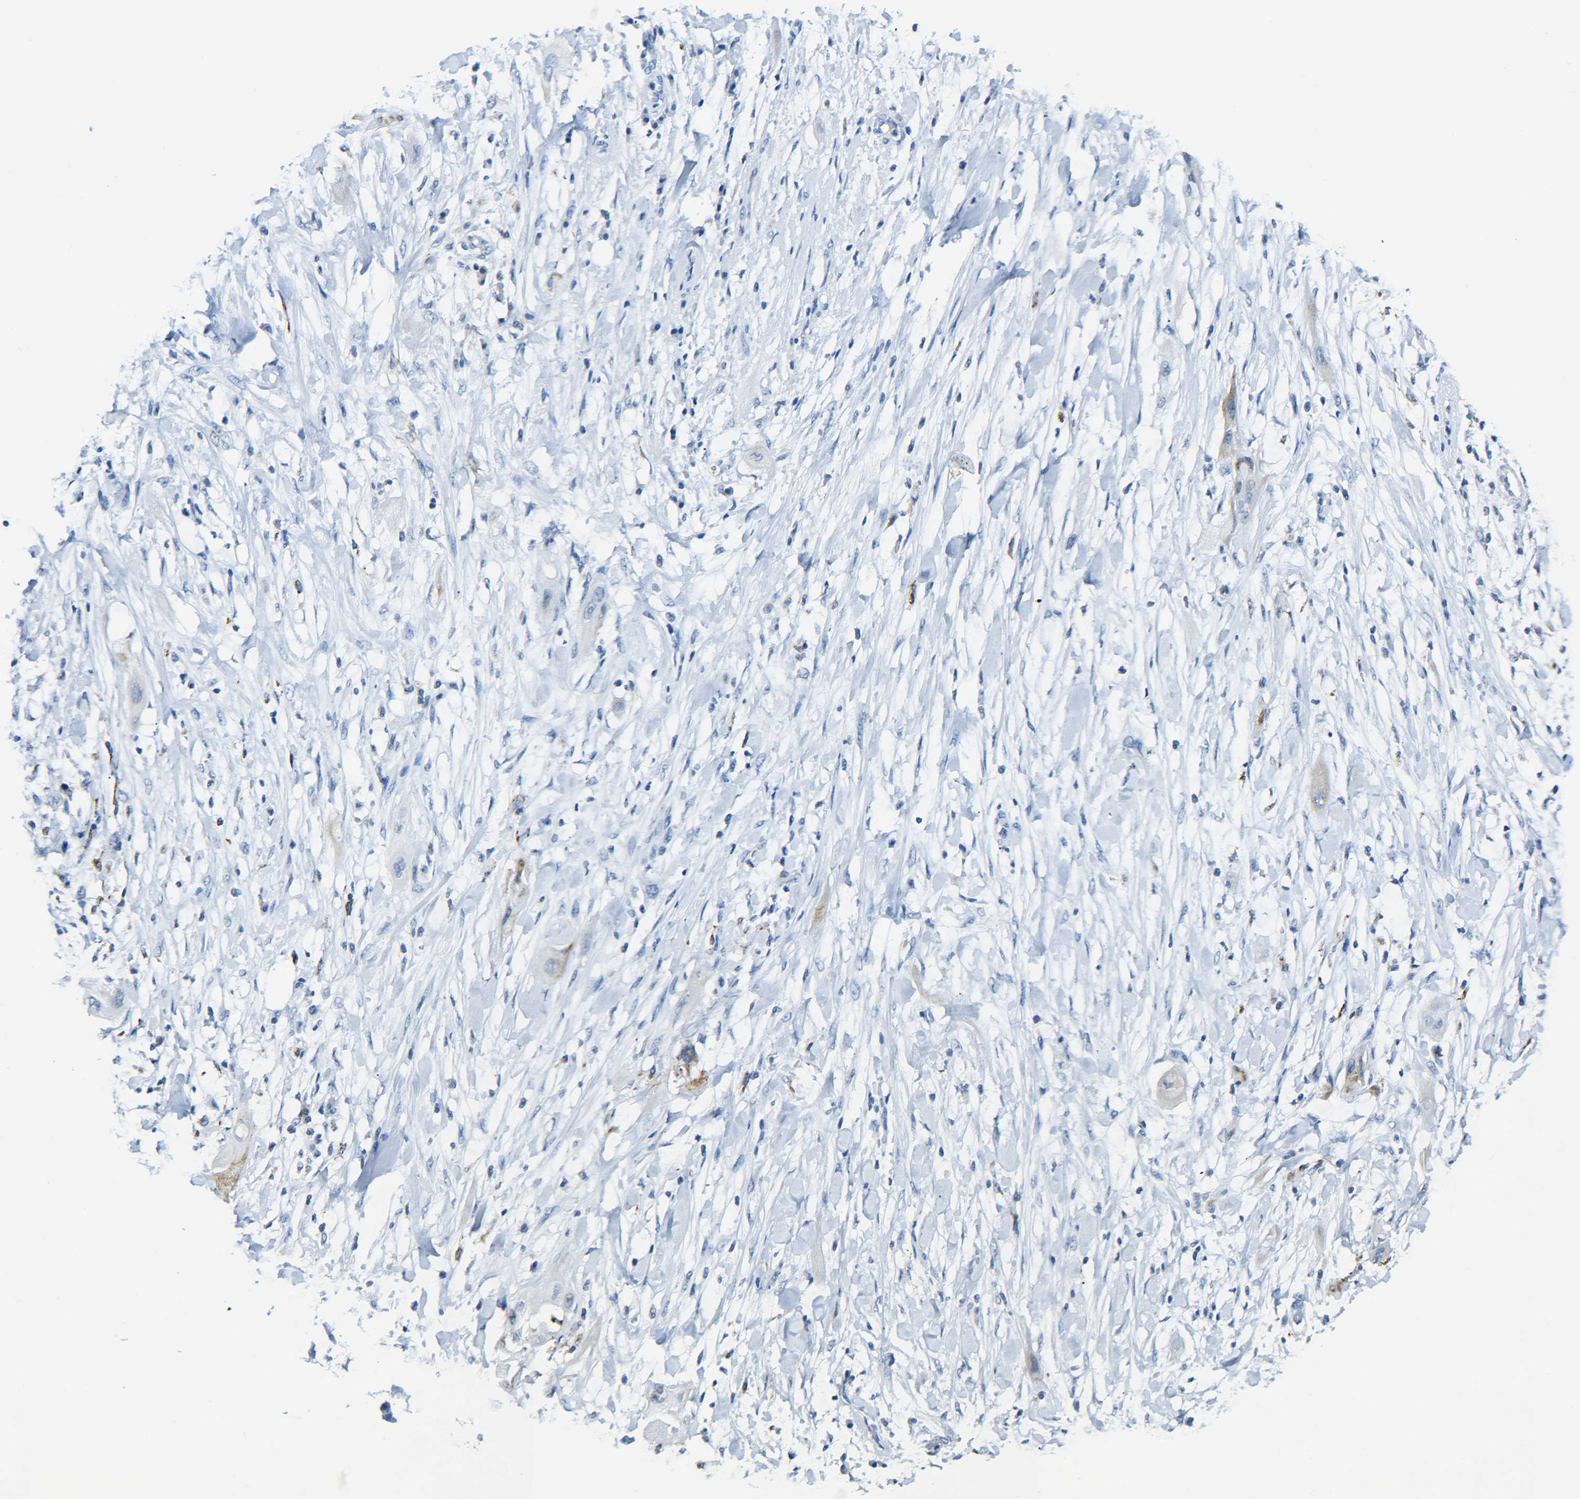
{"staining": {"intensity": "negative", "quantity": "none", "location": "none"}, "tissue": "lung cancer", "cell_type": "Tumor cells", "image_type": "cancer", "snomed": [{"axis": "morphology", "description": "Squamous cell carcinoma, NOS"}, {"axis": "topography", "description": "Lung"}], "caption": "A photomicrograph of human lung cancer is negative for staining in tumor cells.", "gene": "C15orf48", "patient": {"sex": "female", "age": 47}}